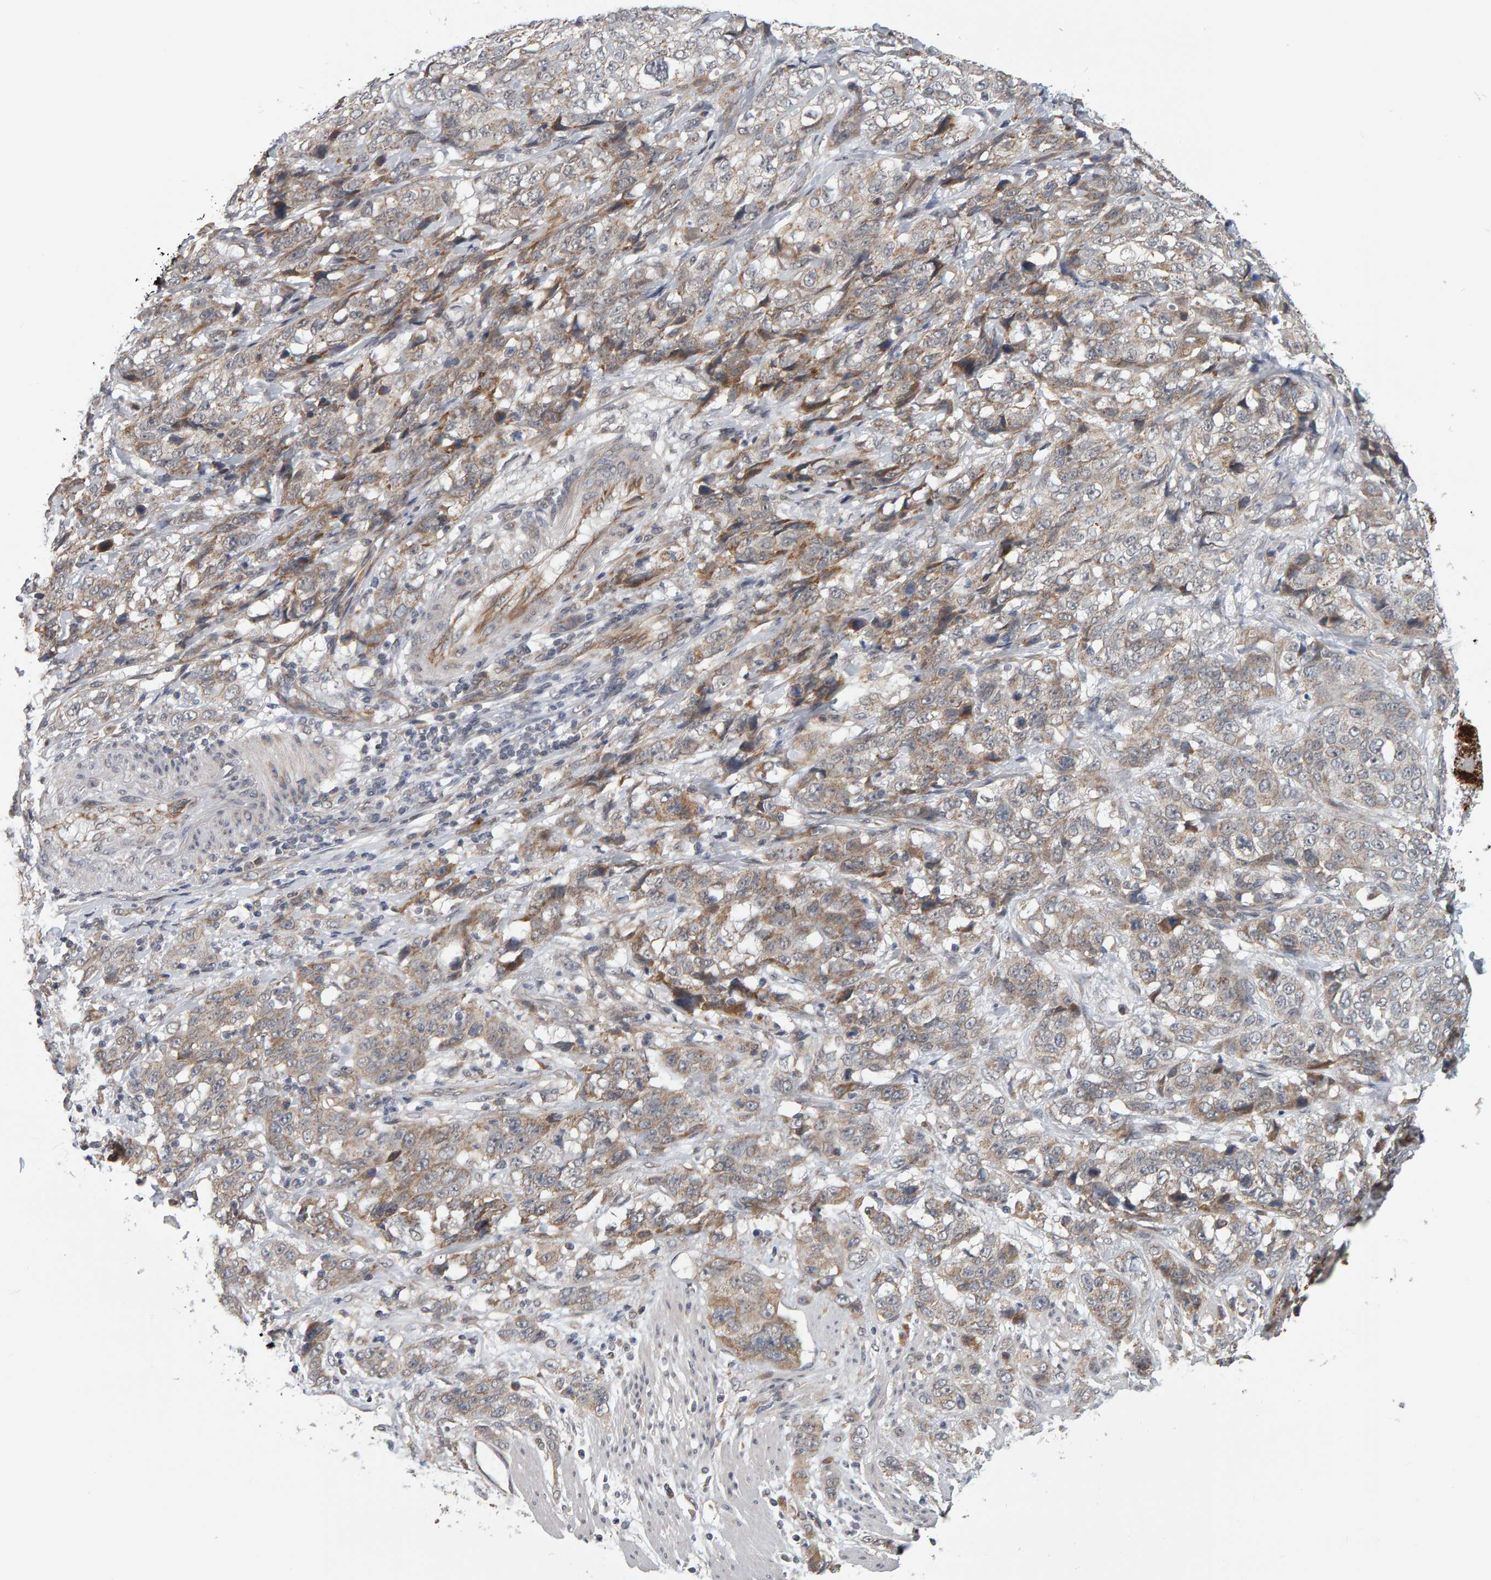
{"staining": {"intensity": "moderate", "quantity": ">75%", "location": "cytoplasmic/membranous"}, "tissue": "stomach cancer", "cell_type": "Tumor cells", "image_type": "cancer", "snomed": [{"axis": "morphology", "description": "Adenocarcinoma, NOS"}, {"axis": "topography", "description": "Stomach"}], "caption": "Stomach cancer stained with immunohistochemistry (IHC) shows moderate cytoplasmic/membranous expression in about >75% of tumor cells. Using DAB (3,3'-diaminobenzidine) (brown) and hematoxylin (blue) stains, captured at high magnification using brightfield microscopy.", "gene": "DAP3", "patient": {"sex": "male", "age": 48}}